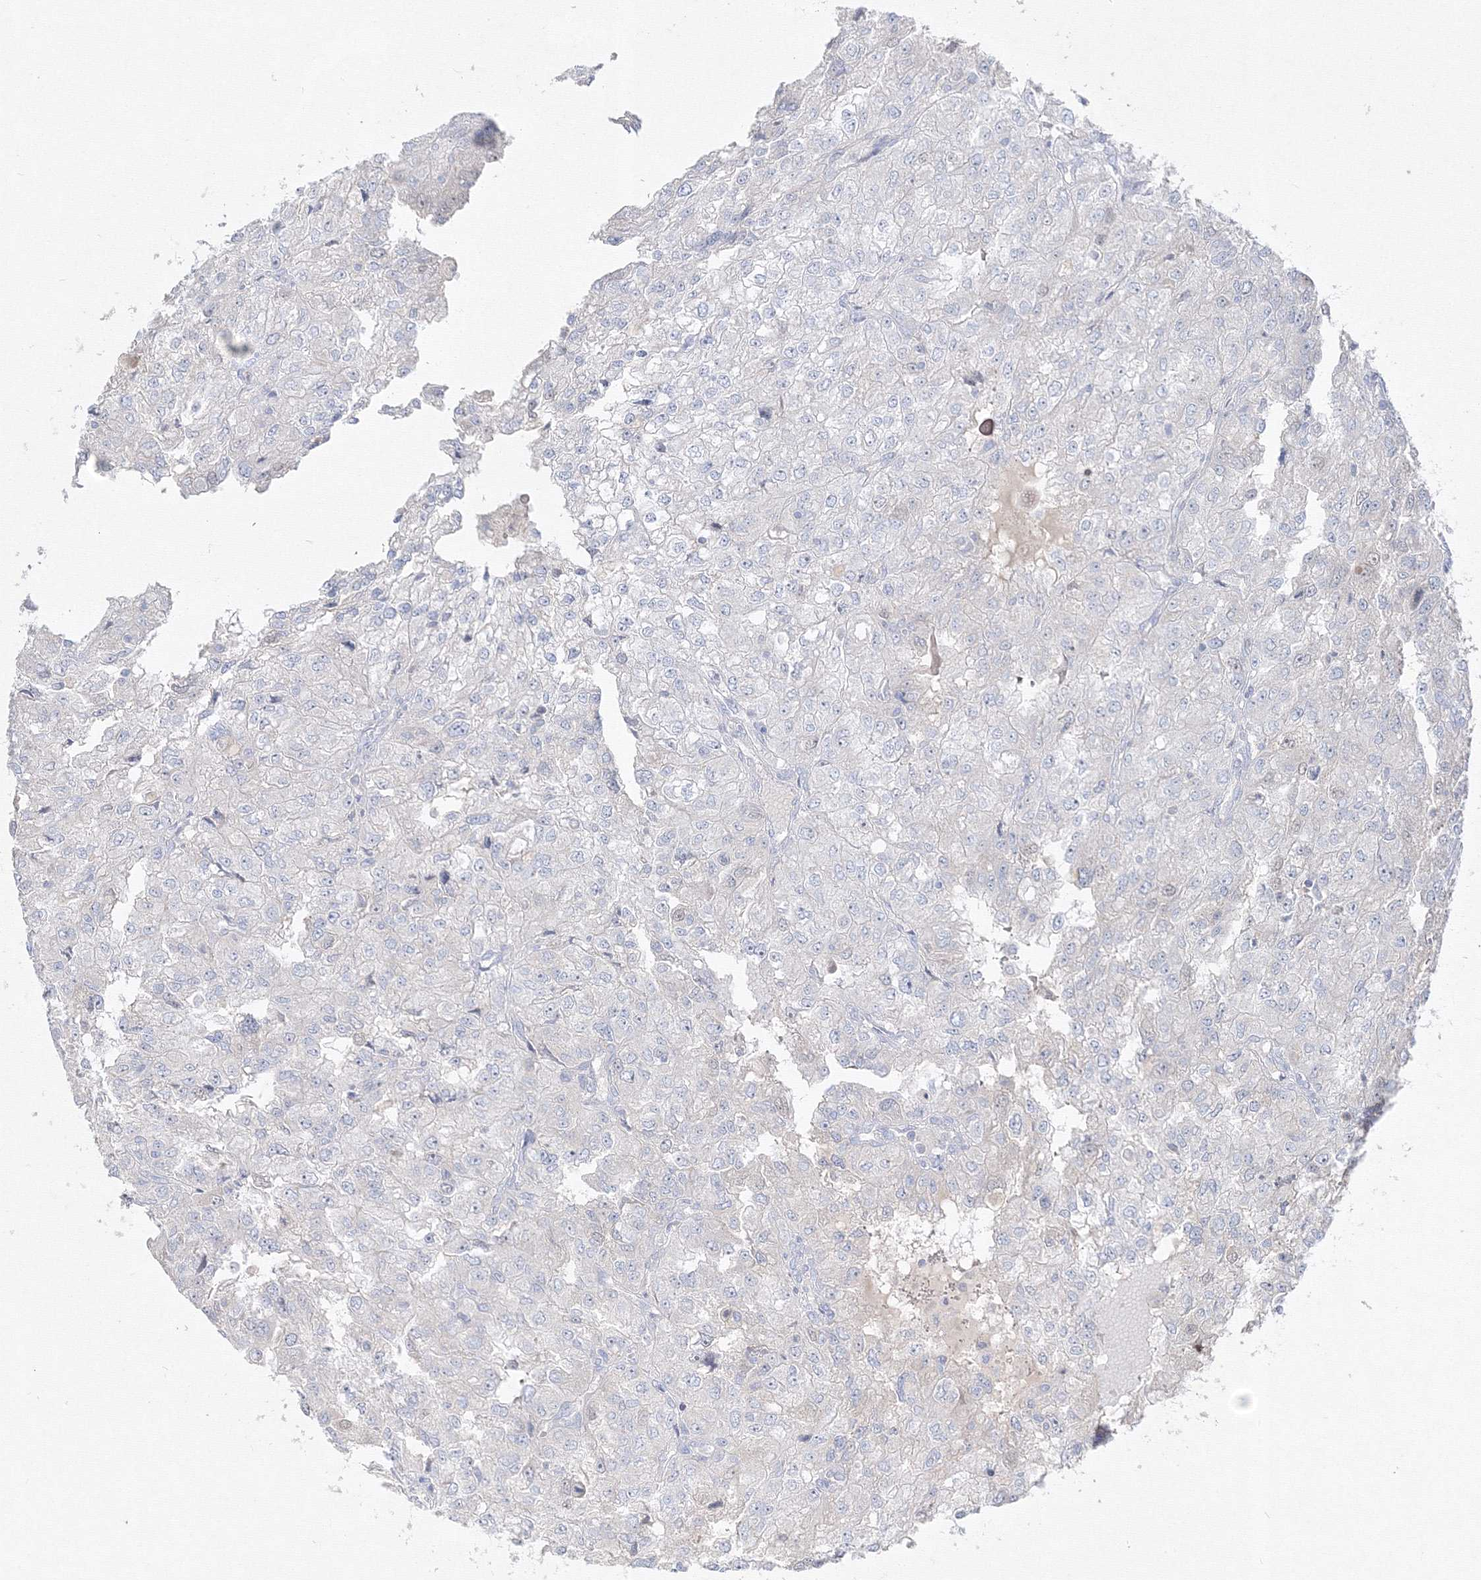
{"staining": {"intensity": "negative", "quantity": "none", "location": "none"}, "tissue": "renal cancer", "cell_type": "Tumor cells", "image_type": "cancer", "snomed": [{"axis": "morphology", "description": "Adenocarcinoma, NOS"}, {"axis": "topography", "description": "Kidney"}], "caption": "Human renal adenocarcinoma stained for a protein using immunohistochemistry (IHC) exhibits no staining in tumor cells.", "gene": "FBXL8", "patient": {"sex": "female", "age": 54}}